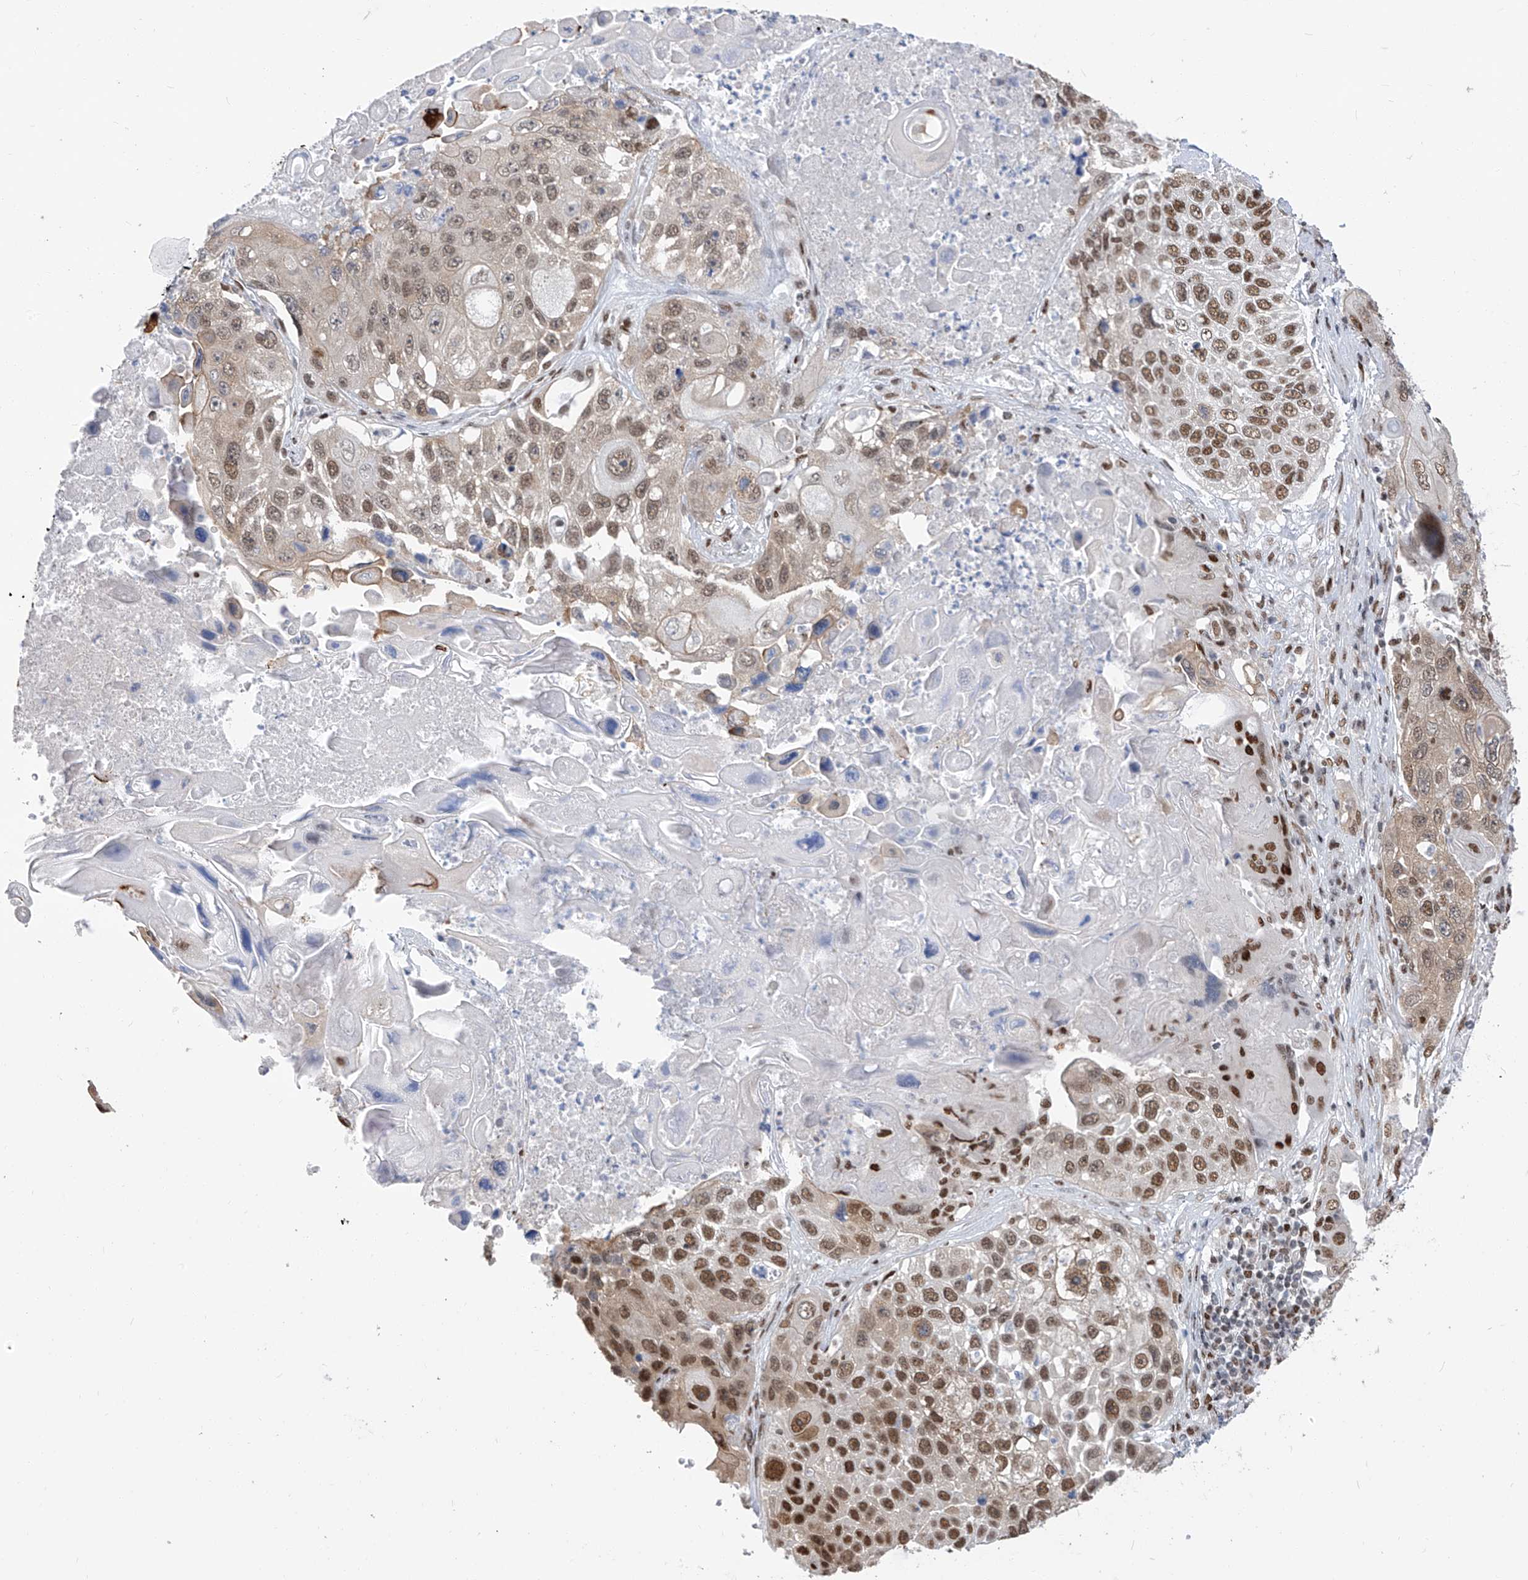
{"staining": {"intensity": "moderate", "quantity": ">75%", "location": "nuclear"}, "tissue": "lung cancer", "cell_type": "Tumor cells", "image_type": "cancer", "snomed": [{"axis": "morphology", "description": "Squamous cell carcinoma, NOS"}, {"axis": "topography", "description": "Lung"}], "caption": "Lung cancer (squamous cell carcinoma) stained with DAB (3,3'-diaminobenzidine) immunohistochemistry demonstrates medium levels of moderate nuclear staining in approximately >75% of tumor cells.", "gene": "KHSRP", "patient": {"sex": "male", "age": 61}}